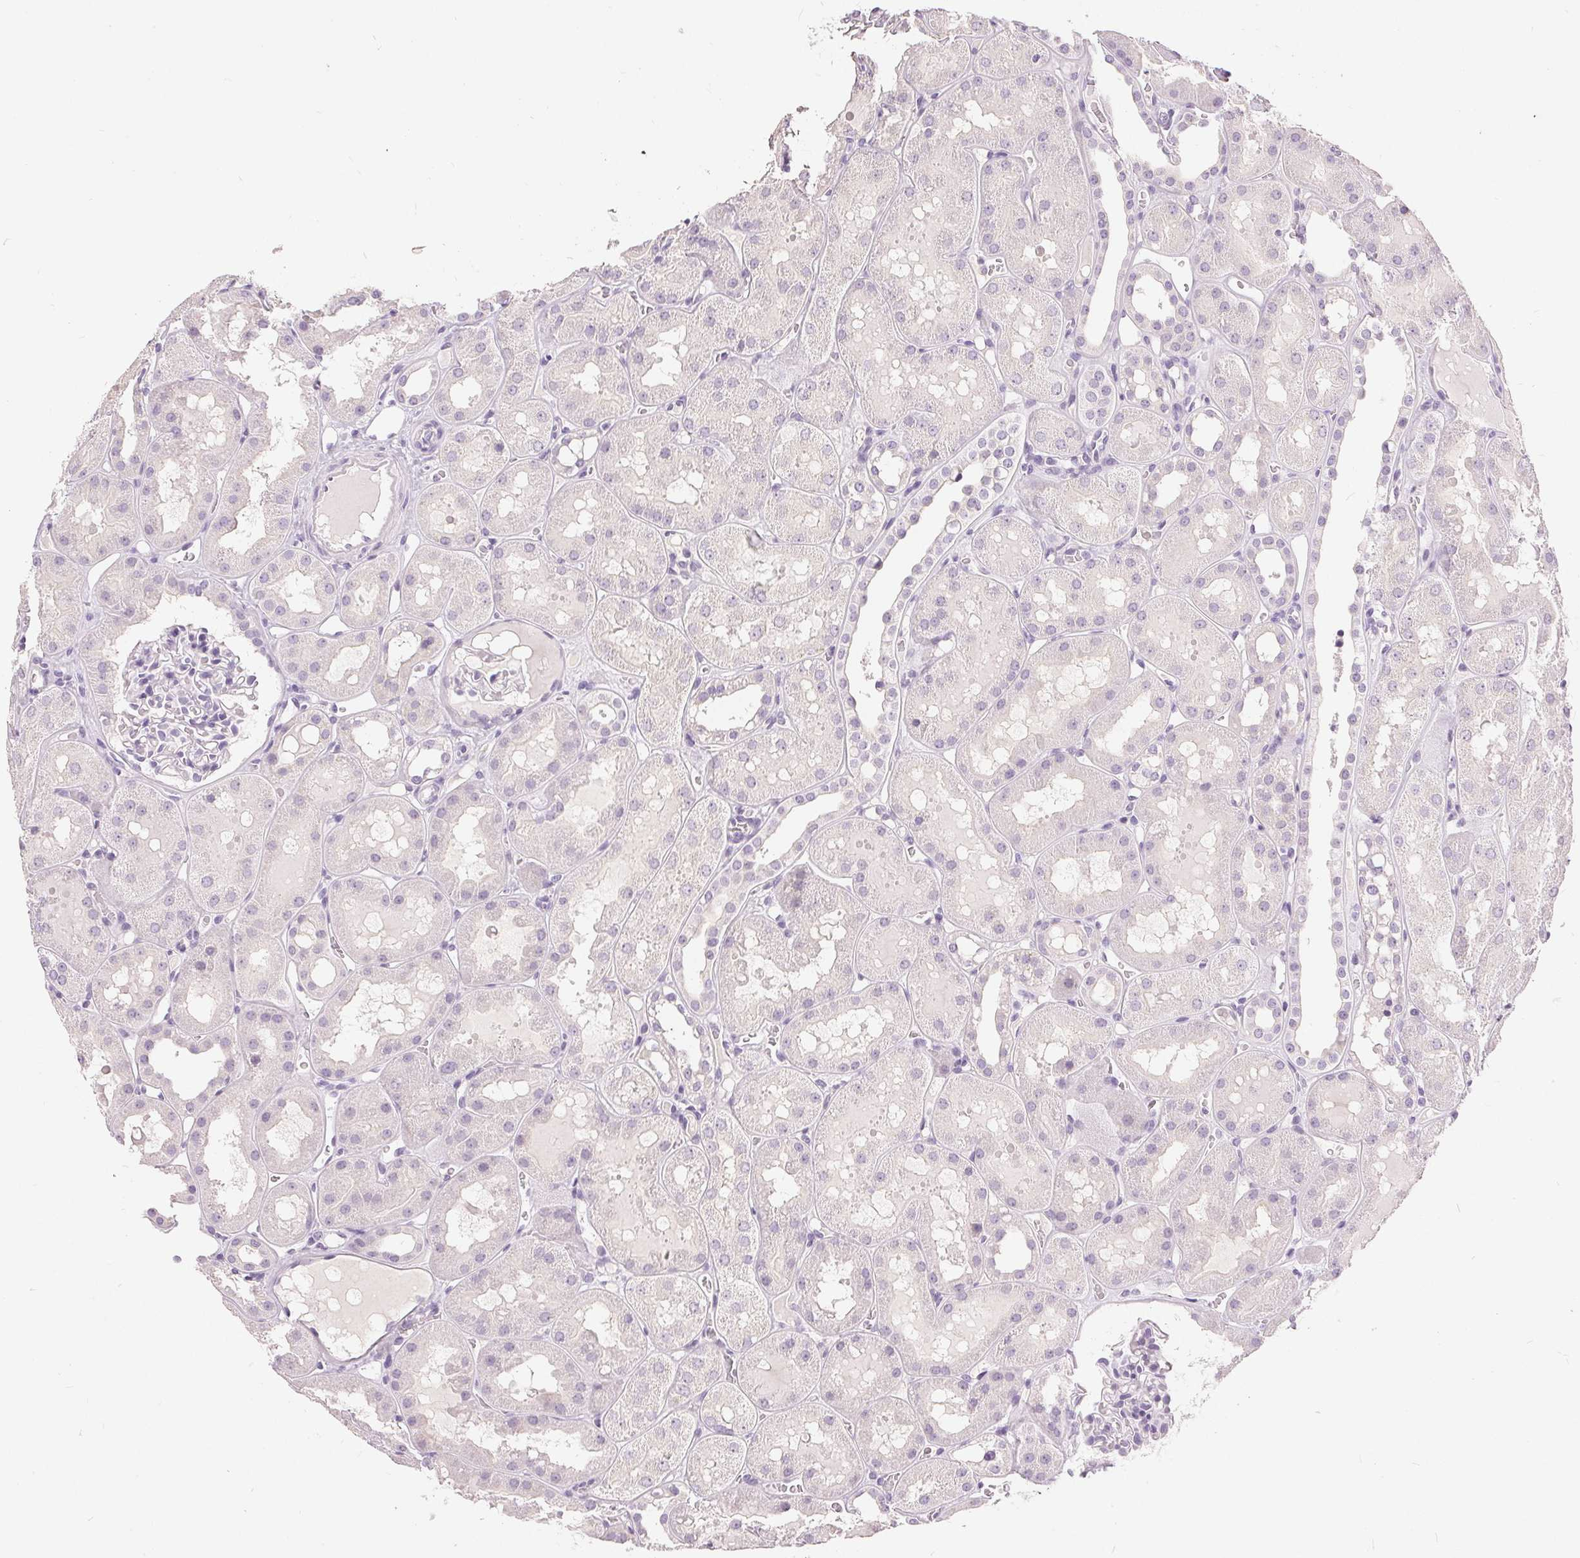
{"staining": {"intensity": "negative", "quantity": "none", "location": "none"}, "tissue": "kidney", "cell_type": "Cells in glomeruli", "image_type": "normal", "snomed": [{"axis": "morphology", "description": "Normal tissue, NOS"}, {"axis": "topography", "description": "Kidney"}, {"axis": "topography", "description": "Urinary bladder"}], "caption": "Human kidney stained for a protein using immunohistochemistry (IHC) demonstrates no expression in cells in glomeruli.", "gene": "DSG3", "patient": {"sex": "male", "age": 16}}